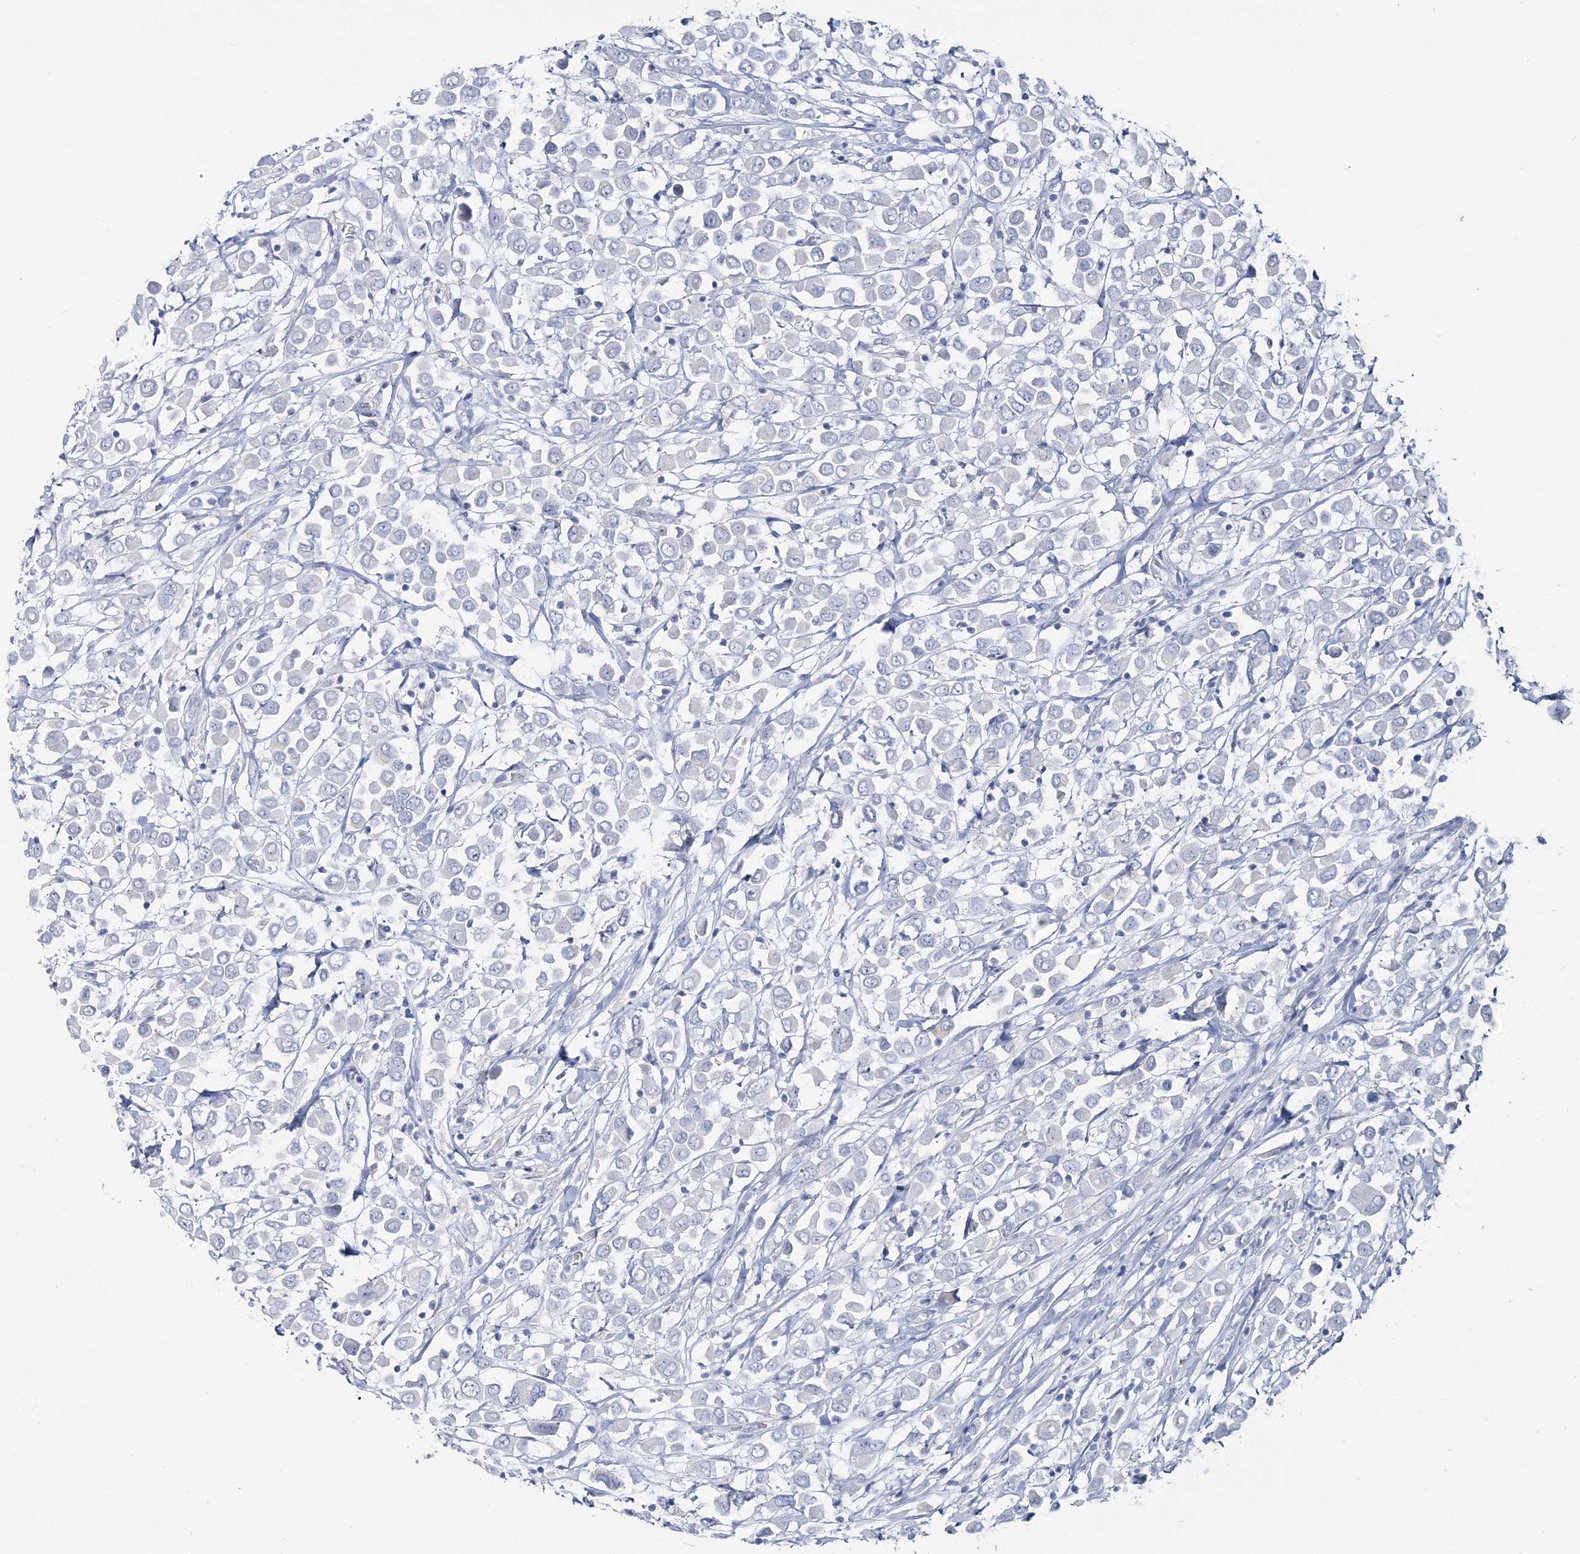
{"staining": {"intensity": "negative", "quantity": "none", "location": "none"}, "tissue": "breast cancer", "cell_type": "Tumor cells", "image_type": "cancer", "snomed": [{"axis": "morphology", "description": "Duct carcinoma"}, {"axis": "topography", "description": "Breast"}], "caption": "Immunohistochemical staining of intraductal carcinoma (breast) exhibits no significant expression in tumor cells.", "gene": "CYP3A4", "patient": {"sex": "female", "age": 61}}